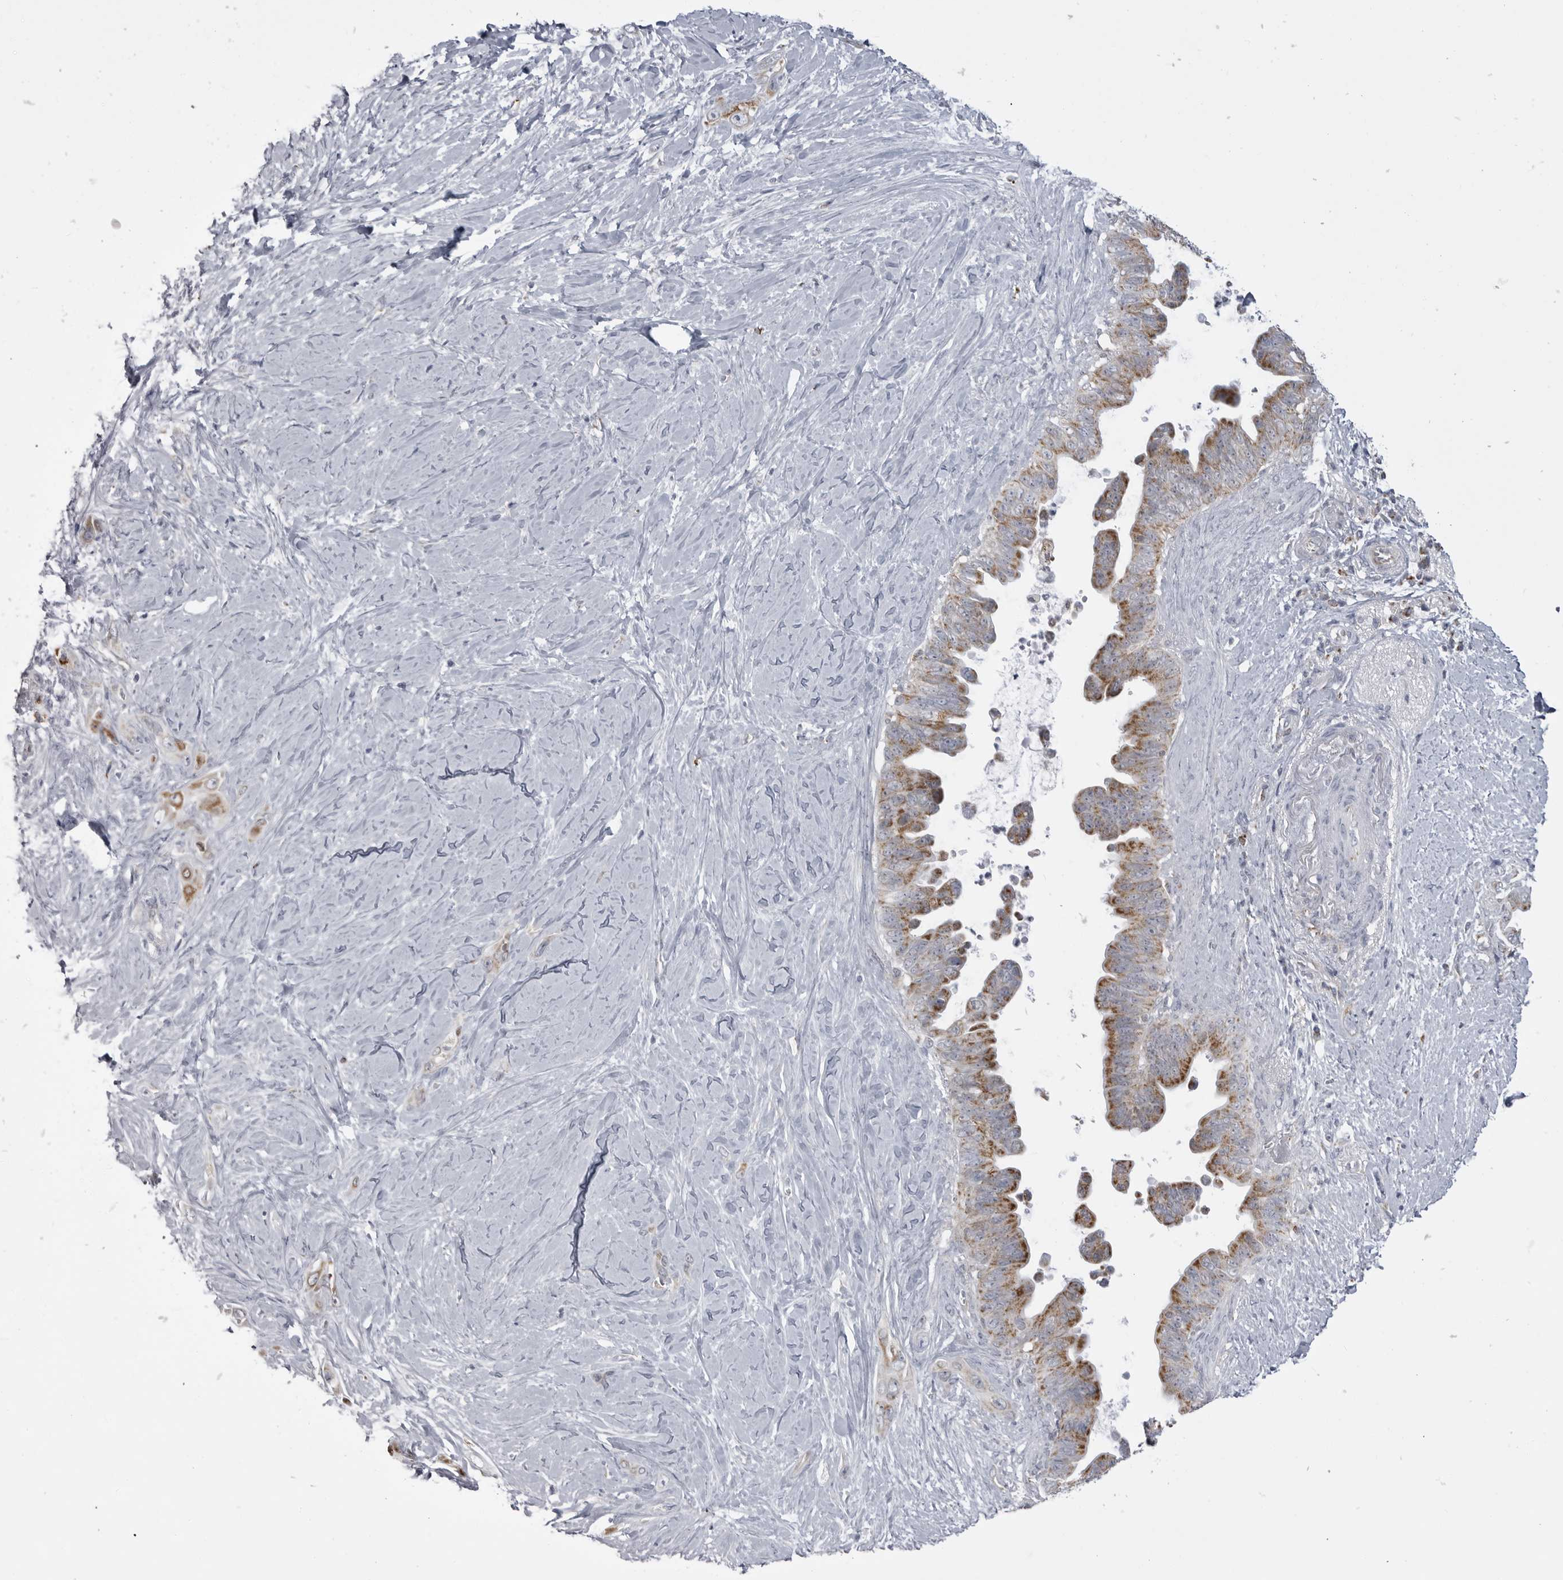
{"staining": {"intensity": "moderate", "quantity": ">75%", "location": "cytoplasmic/membranous"}, "tissue": "pancreatic cancer", "cell_type": "Tumor cells", "image_type": "cancer", "snomed": [{"axis": "morphology", "description": "Adenocarcinoma, NOS"}, {"axis": "topography", "description": "Pancreas"}], "caption": "Protein expression analysis of adenocarcinoma (pancreatic) reveals moderate cytoplasmic/membranous positivity in about >75% of tumor cells. (DAB (3,3'-diaminobenzidine) IHC with brightfield microscopy, high magnification).", "gene": "FH", "patient": {"sex": "female", "age": 72}}